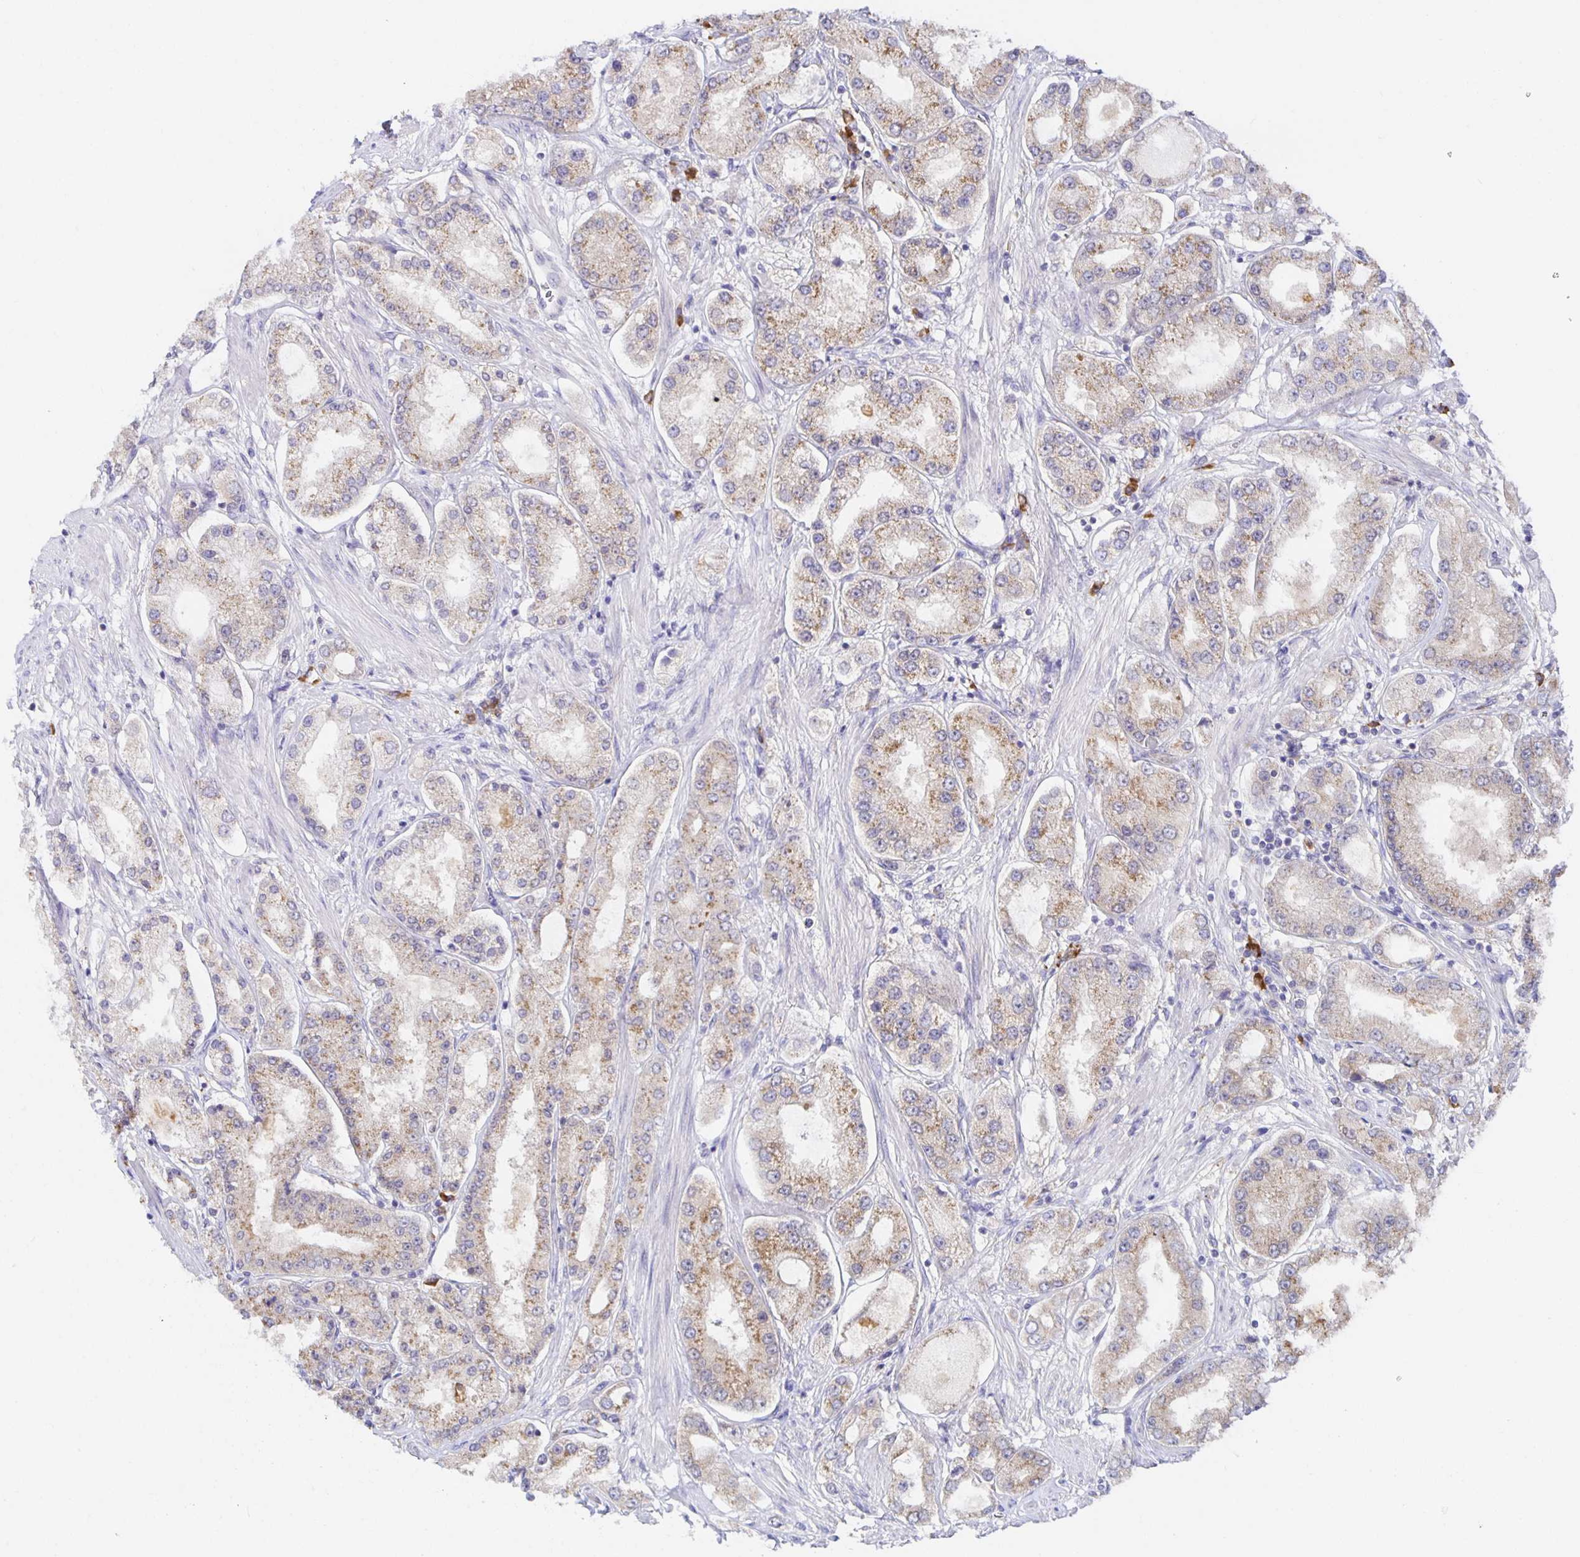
{"staining": {"intensity": "moderate", "quantity": "25%-75%", "location": "cytoplasmic/membranous"}, "tissue": "prostate cancer", "cell_type": "Tumor cells", "image_type": "cancer", "snomed": [{"axis": "morphology", "description": "Adenocarcinoma, High grade"}, {"axis": "topography", "description": "Prostate"}], "caption": "The image reveals immunohistochemical staining of prostate cancer. There is moderate cytoplasmic/membranous expression is appreciated in about 25%-75% of tumor cells.", "gene": "BAD", "patient": {"sex": "male", "age": 69}}